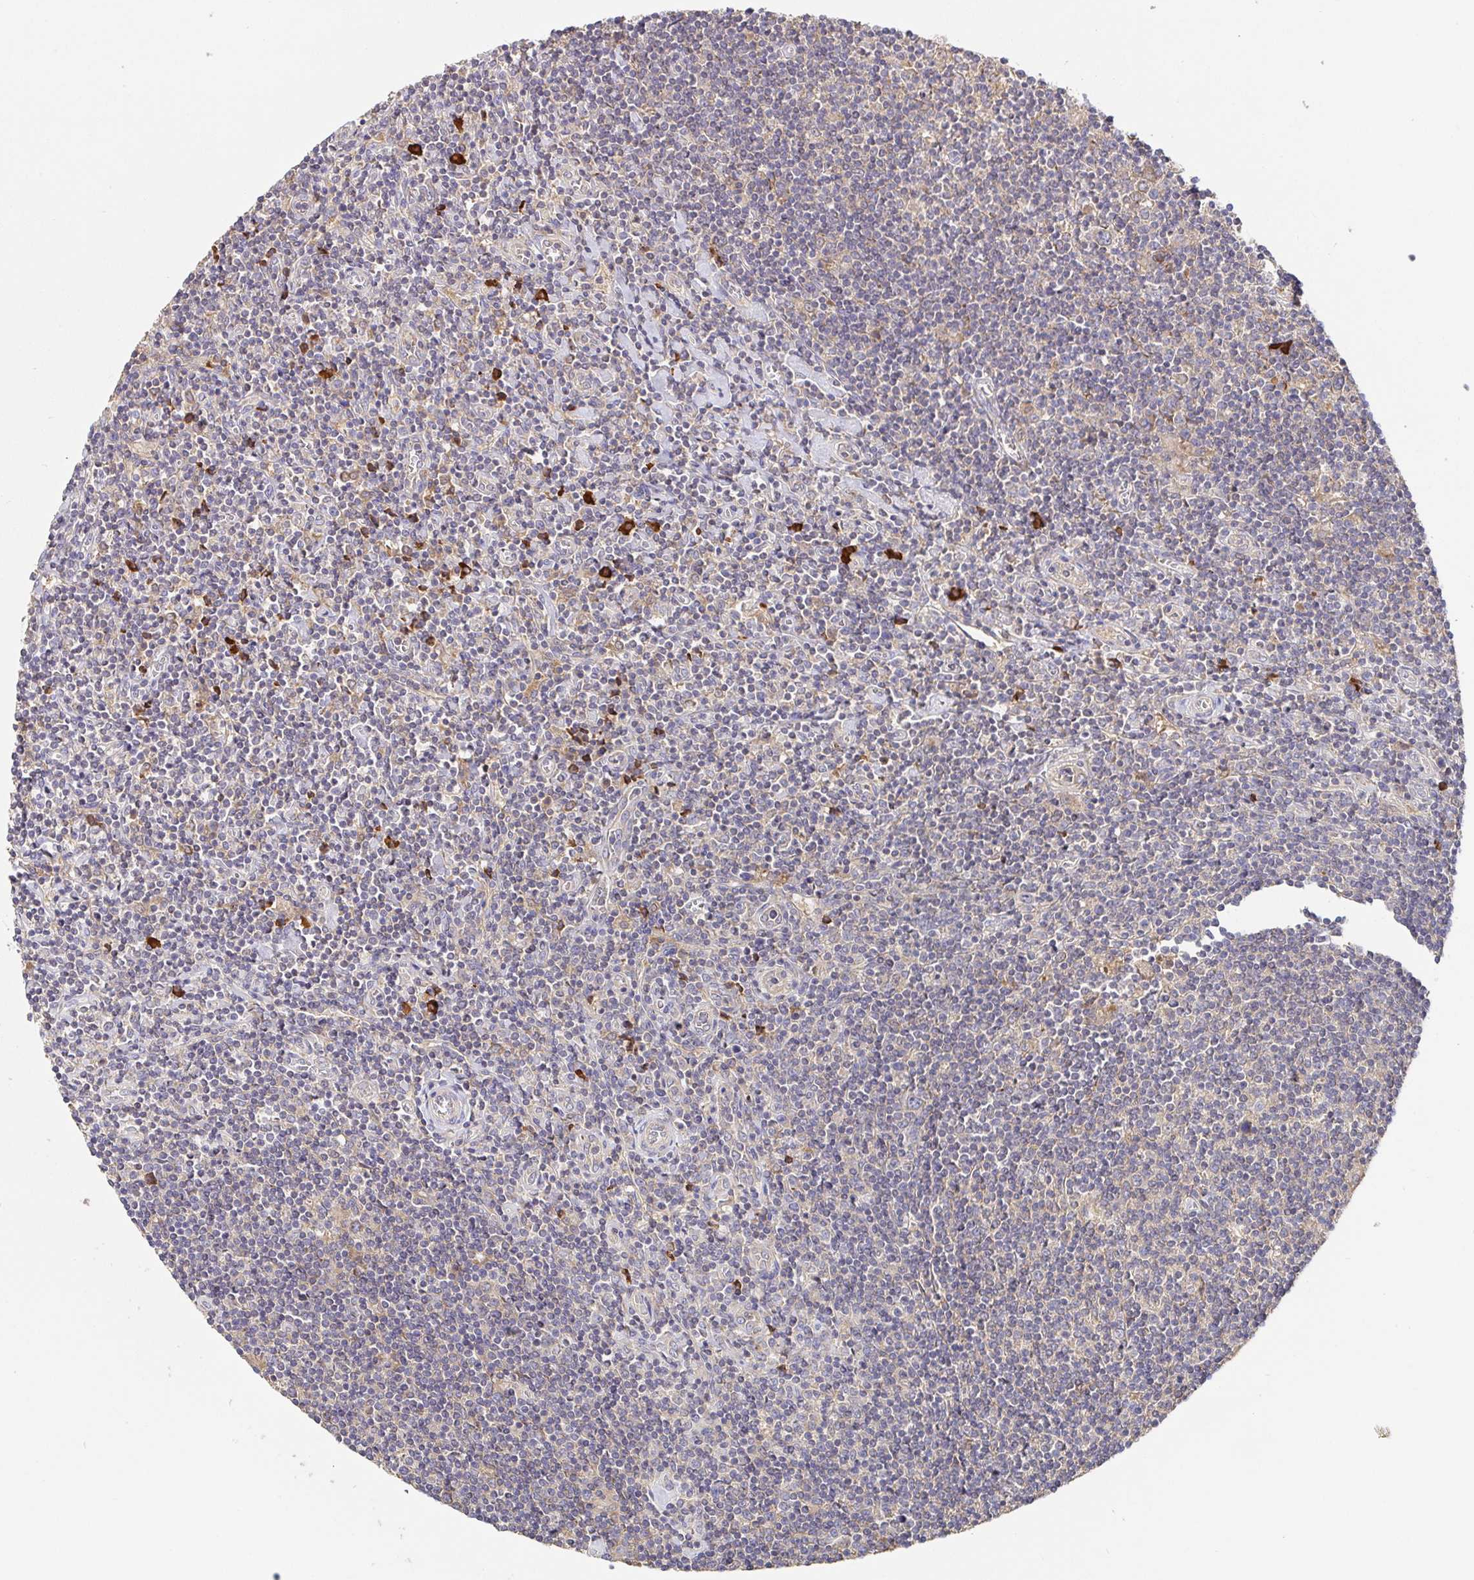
{"staining": {"intensity": "weak", "quantity": "<25%", "location": "cytoplasmic/membranous"}, "tissue": "lymphoma", "cell_type": "Tumor cells", "image_type": "cancer", "snomed": [{"axis": "morphology", "description": "Hodgkin's disease, NOS"}, {"axis": "topography", "description": "Lymph node"}], "caption": "Immunohistochemical staining of human lymphoma demonstrates no significant positivity in tumor cells.", "gene": "HAGH", "patient": {"sex": "male", "age": 40}}